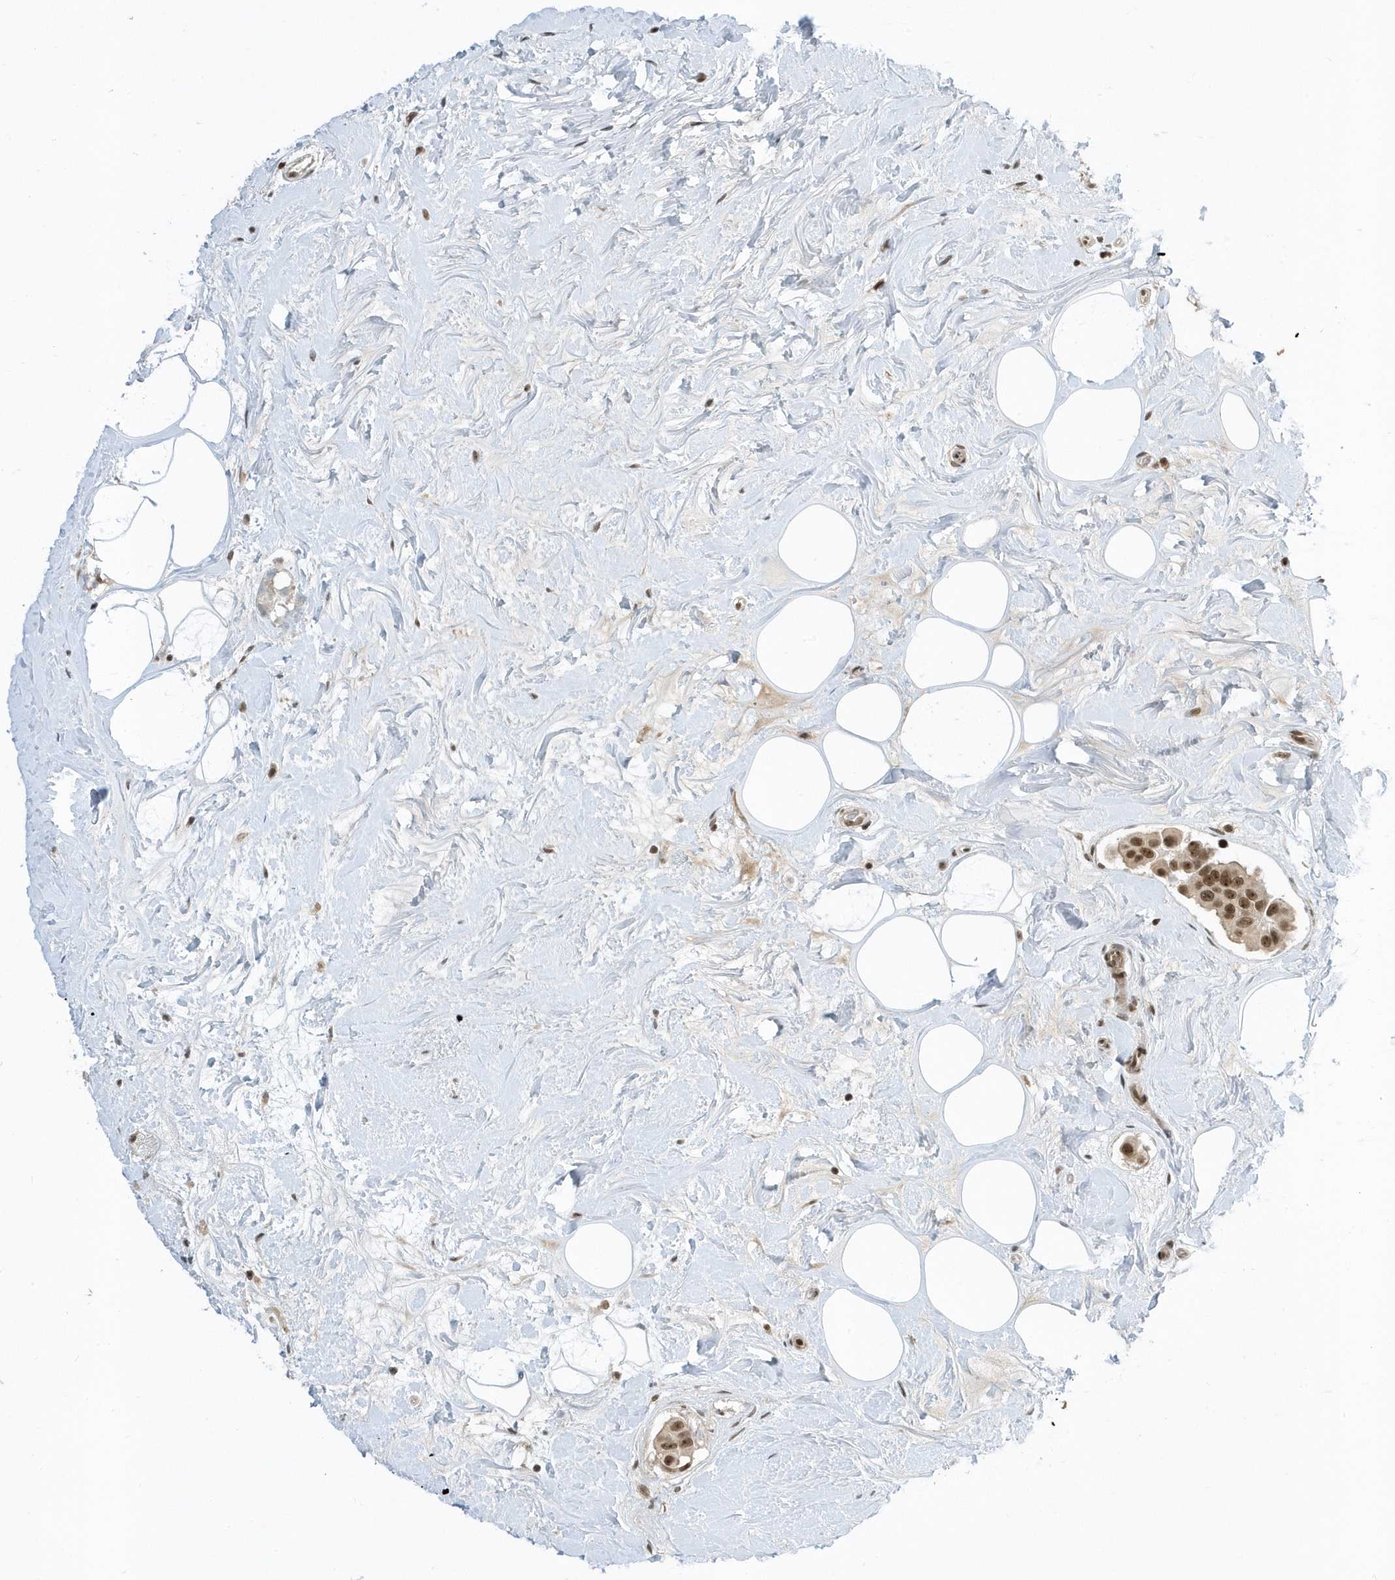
{"staining": {"intensity": "moderate", "quantity": ">75%", "location": "nuclear"}, "tissue": "breast cancer", "cell_type": "Tumor cells", "image_type": "cancer", "snomed": [{"axis": "morphology", "description": "Normal tissue, NOS"}, {"axis": "morphology", "description": "Duct carcinoma"}, {"axis": "topography", "description": "Breast"}], "caption": "About >75% of tumor cells in human invasive ductal carcinoma (breast) reveal moderate nuclear protein expression as visualized by brown immunohistochemical staining.", "gene": "ZNF740", "patient": {"sex": "female", "age": 39}}